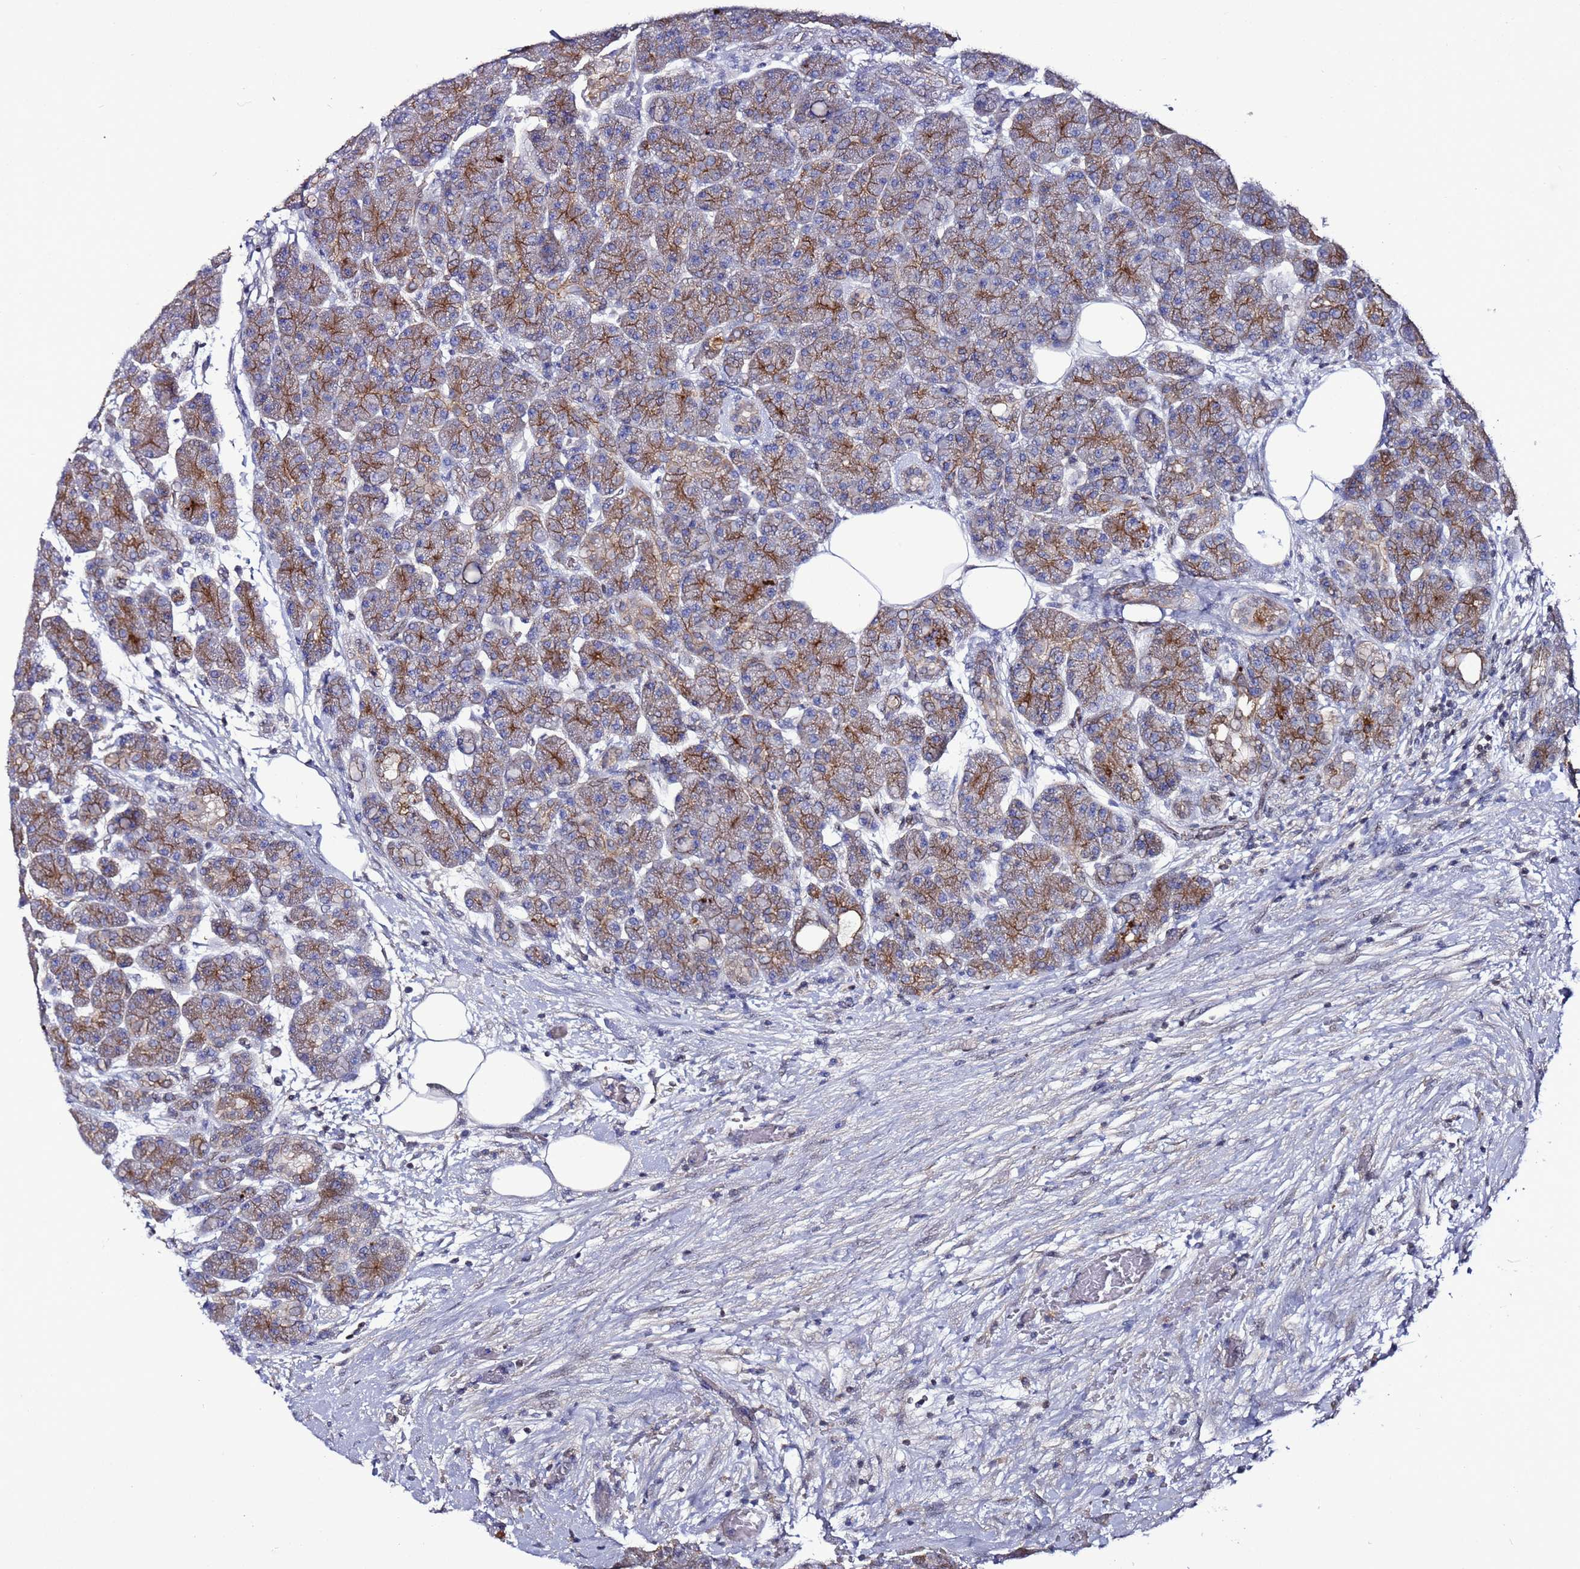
{"staining": {"intensity": "moderate", "quantity": "25%-75%", "location": "cytoplasmic/membranous"}, "tissue": "pancreas", "cell_type": "Exocrine glandular cells", "image_type": "normal", "snomed": [{"axis": "morphology", "description": "Normal tissue, NOS"}, {"axis": "topography", "description": "Pancreas"}], "caption": "Pancreas stained with immunohistochemistry (IHC) demonstrates moderate cytoplasmic/membranous positivity in about 25%-75% of exocrine glandular cells.", "gene": "TENM3", "patient": {"sex": "male", "age": 63}}